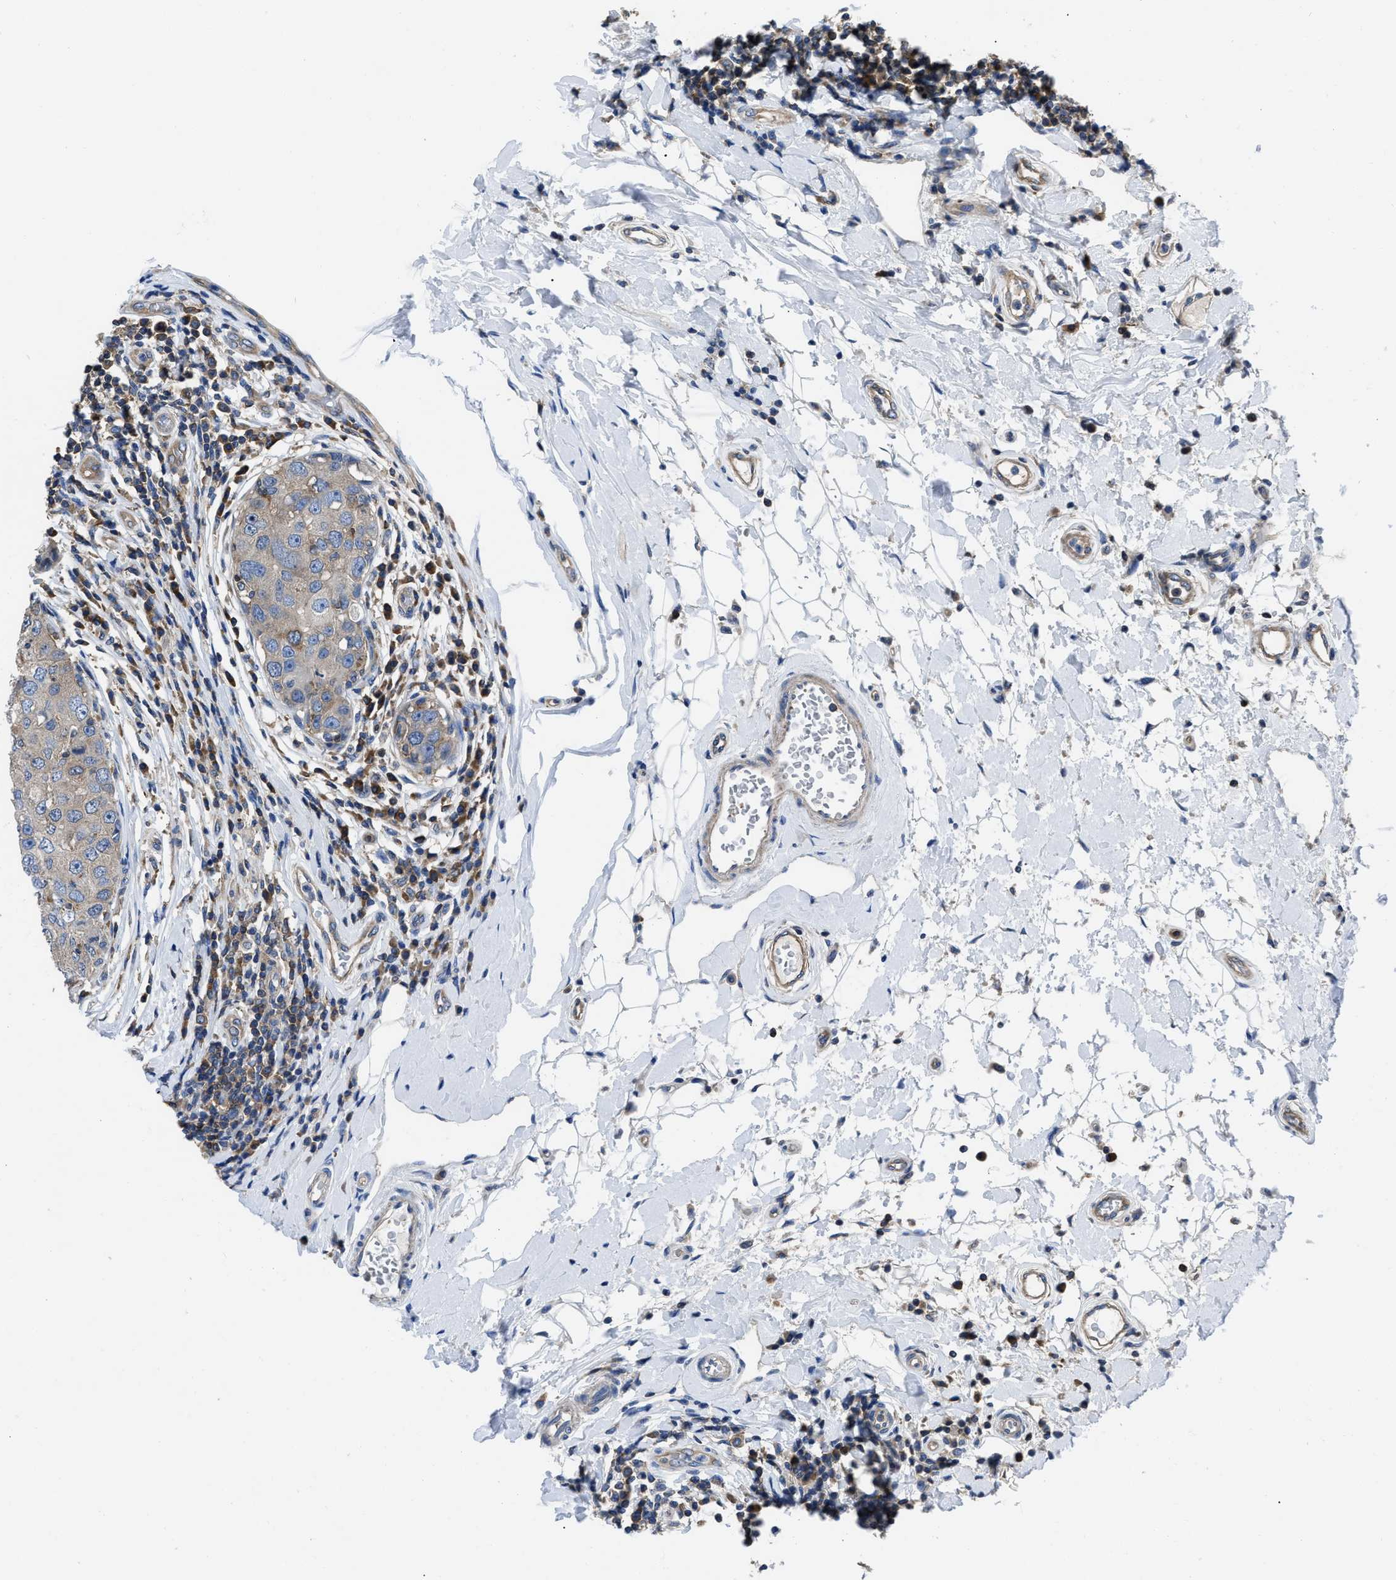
{"staining": {"intensity": "weak", "quantity": ">75%", "location": "cytoplasmic/membranous"}, "tissue": "breast cancer", "cell_type": "Tumor cells", "image_type": "cancer", "snomed": [{"axis": "morphology", "description": "Duct carcinoma"}, {"axis": "topography", "description": "Breast"}], "caption": "A high-resolution micrograph shows IHC staining of intraductal carcinoma (breast), which reveals weak cytoplasmic/membranous expression in approximately >75% of tumor cells. (IHC, brightfield microscopy, high magnification).", "gene": "YARS1", "patient": {"sex": "female", "age": 27}}